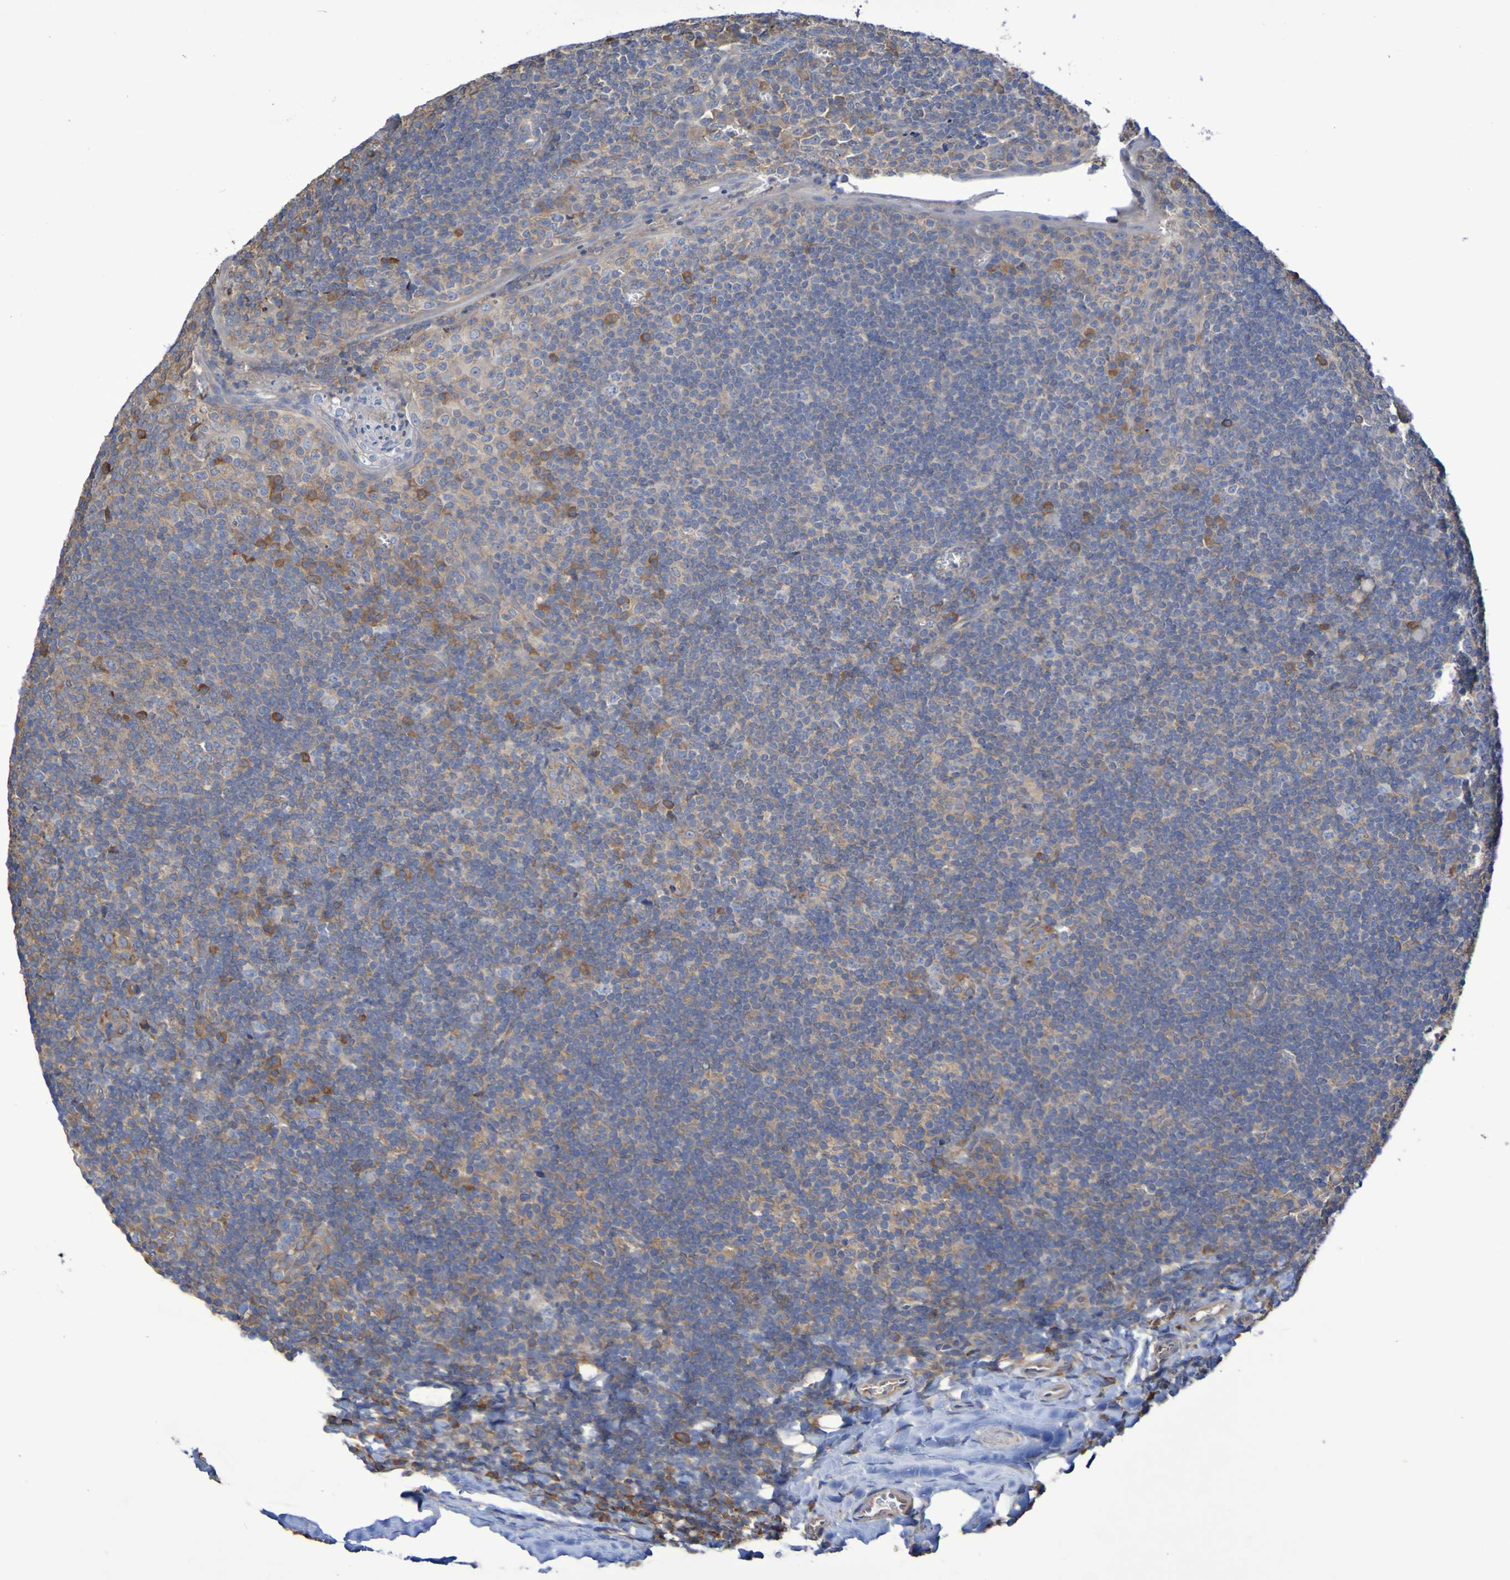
{"staining": {"intensity": "moderate", "quantity": "<25%", "location": "cytoplasmic/membranous"}, "tissue": "tonsil", "cell_type": "Germinal center cells", "image_type": "normal", "snomed": [{"axis": "morphology", "description": "Normal tissue, NOS"}, {"axis": "topography", "description": "Tonsil"}], "caption": "This is a photomicrograph of immunohistochemistry (IHC) staining of unremarkable tonsil, which shows moderate staining in the cytoplasmic/membranous of germinal center cells.", "gene": "SYNJ1", "patient": {"sex": "male", "age": 37}}